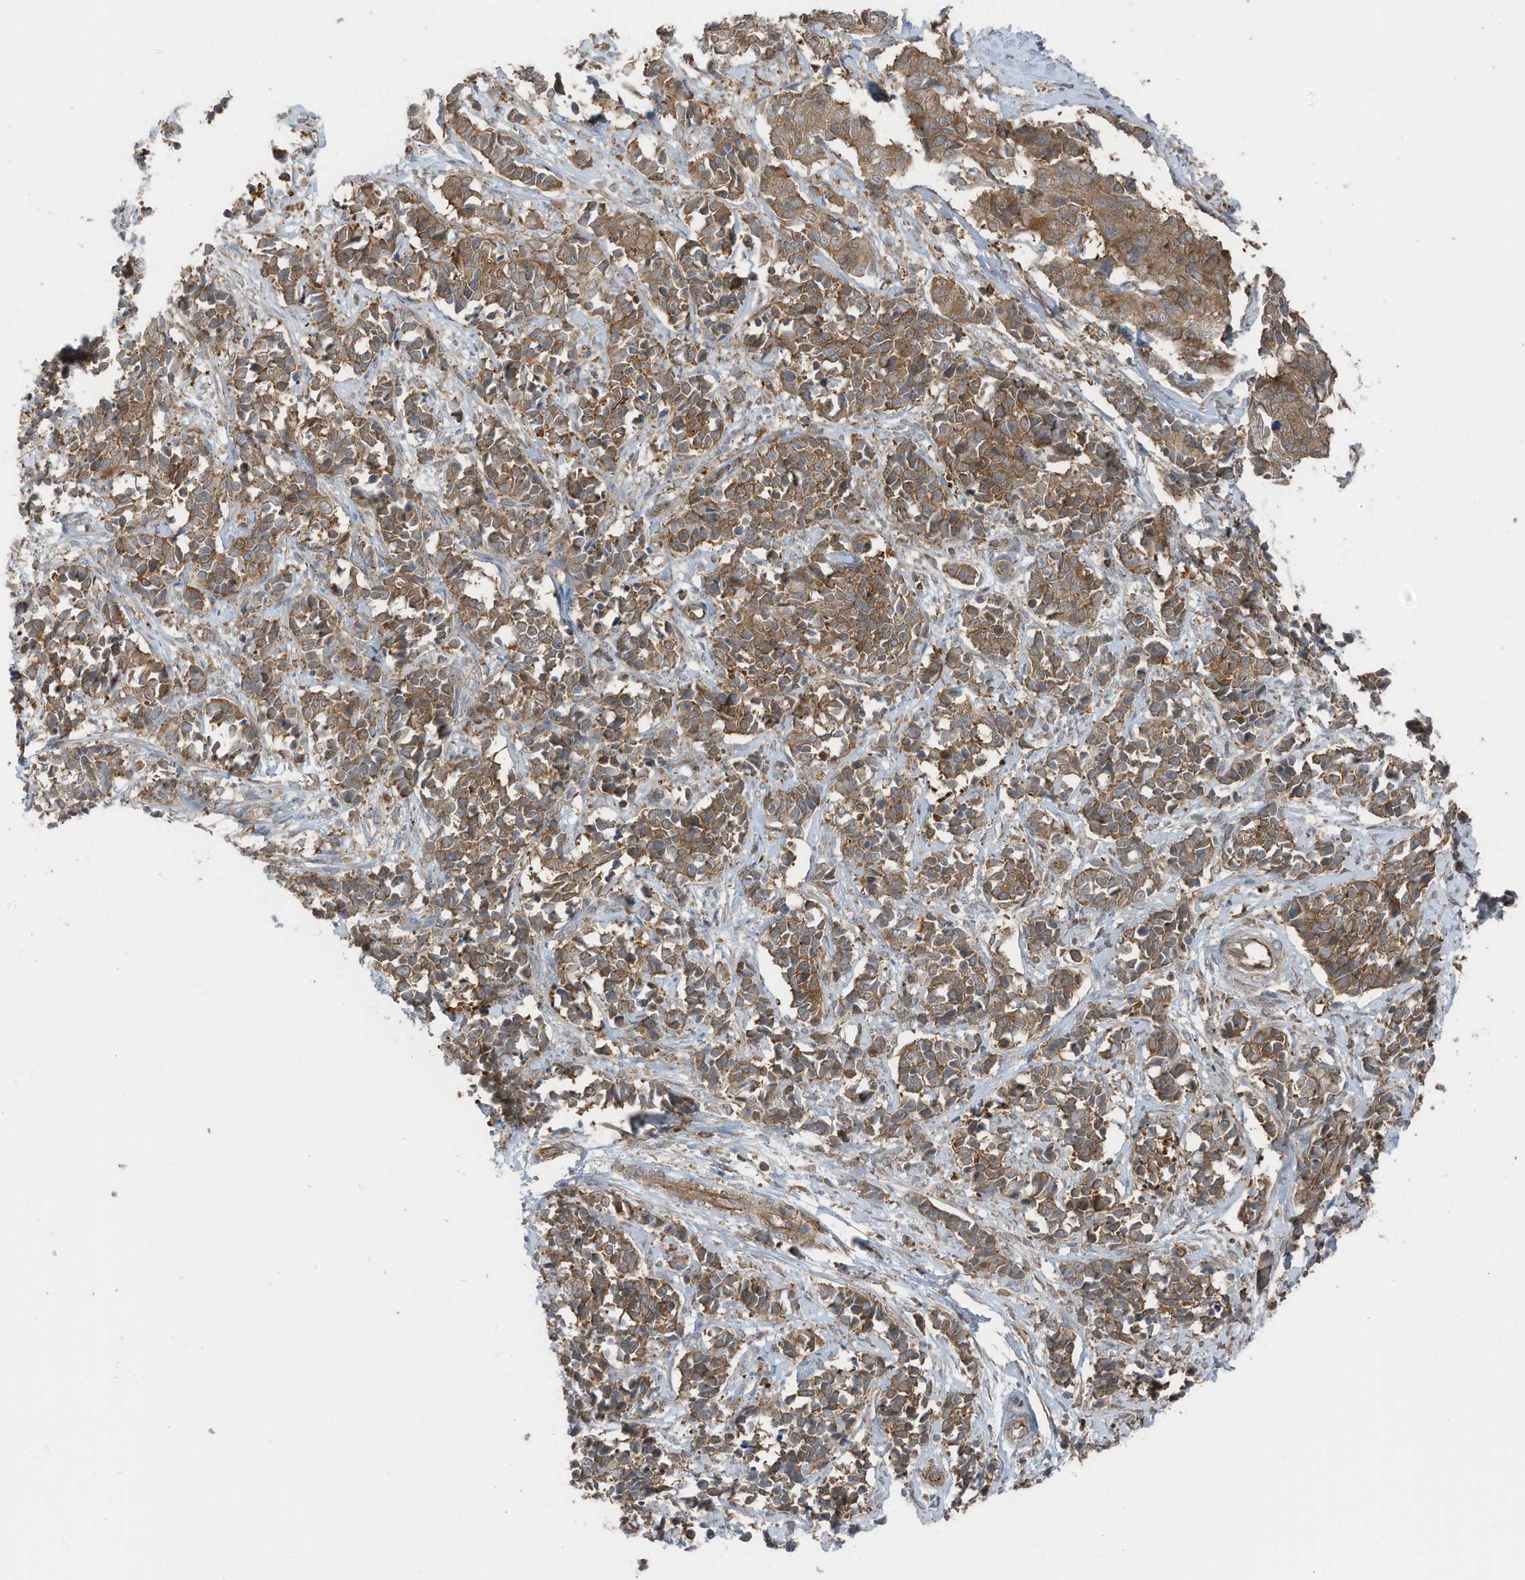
{"staining": {"intensity": "moderate", "quantity": ">75%", "location": "cytoplasmic/membranous"}, "tissue": "cervical cancer", "cell_type": "Tumor cells", "image_type": "cancer", "snomed": [{"axis": "morphology", "description": "Normal tissue, NOS"}, {"axis": "morphology", "description": "Squamous cell carcinoma, NOS"}, {"axis": "topography", "description": "Cervix"}], "caption": "A high-resolution micrograph shows immunohistochemistry staining of squamous cell carcinoma (cervical), which displays moderate cytoplasmic/membranous positivity in about >75% of tumor cells. (Stains: DAB (3,3'-diaminobenzidine) in brown, nuclei in blue, Microscopy: brightfield microscopy at high magnification).", "gene": "TXNDC9", "patient": {"sex": "female", "age": 35}}